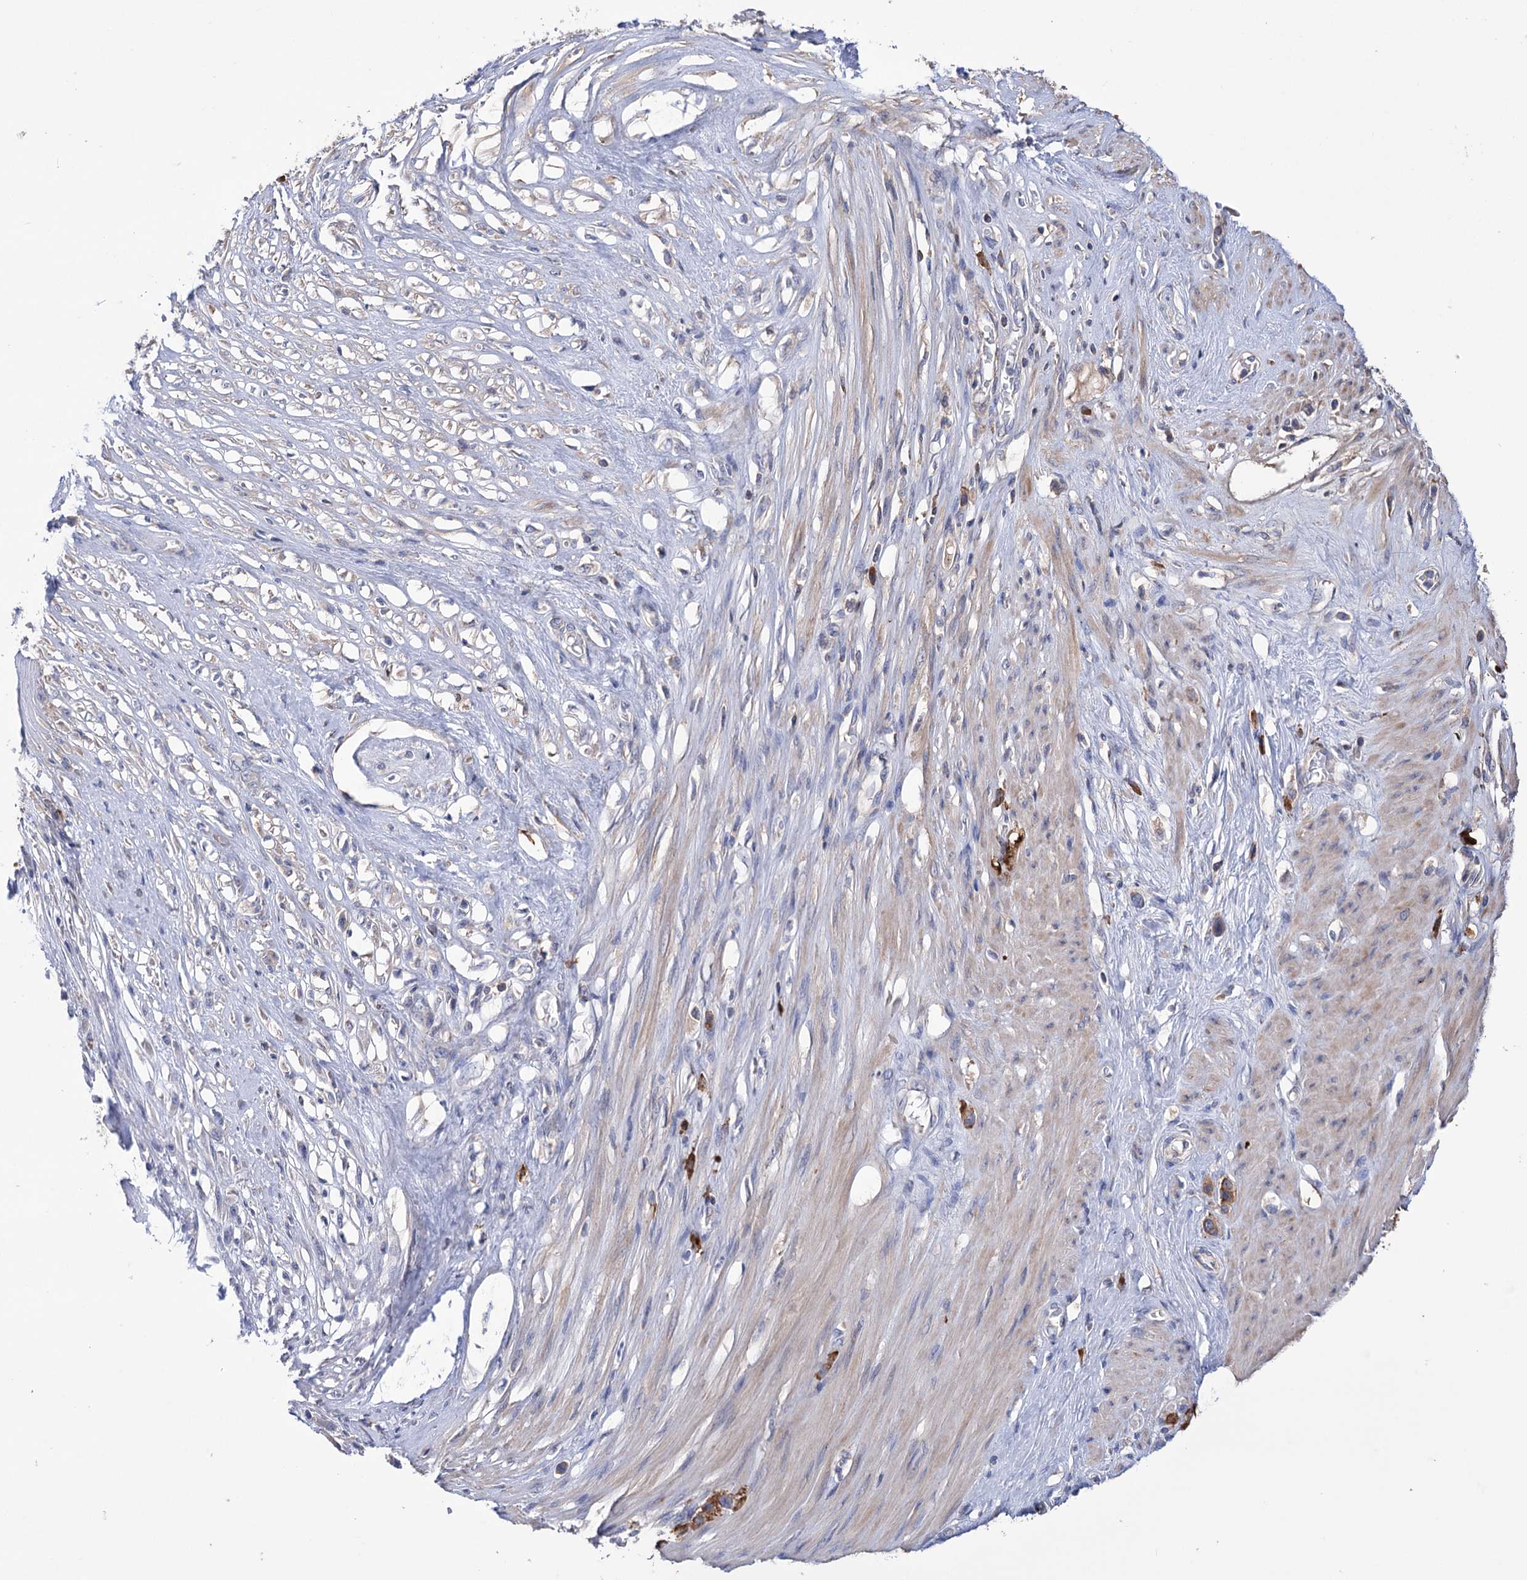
{"staining": {"intensity": "strong", "quantity": ">75%", "location": "cytoplasmic/membranous"}, "tissue": "stomach cancer", "cell_type": "Tumor cells", "image_type": "cancer", "snomed": [{"axis": "morphology", "description": "Adenocarcinoma, NOS"}, {"axis": "morphology", "description": "Adenocarcinoma, High grade"}, {"axis": "topography", "description": "Stomach, upper"}, {"axis": "topography", "description": "Stomach, lower"}], "caption": "High-magnification brightfield microscopy of stomach cancer stained with DAB (brown) and counterstained with hematoxylin (blue). tumor cells exhibit strong cytoplasmic/membranous staining is present in approximately>75% of cells.", "gene": "BBS4", "patient": {"sex": "female", "age": 65}}